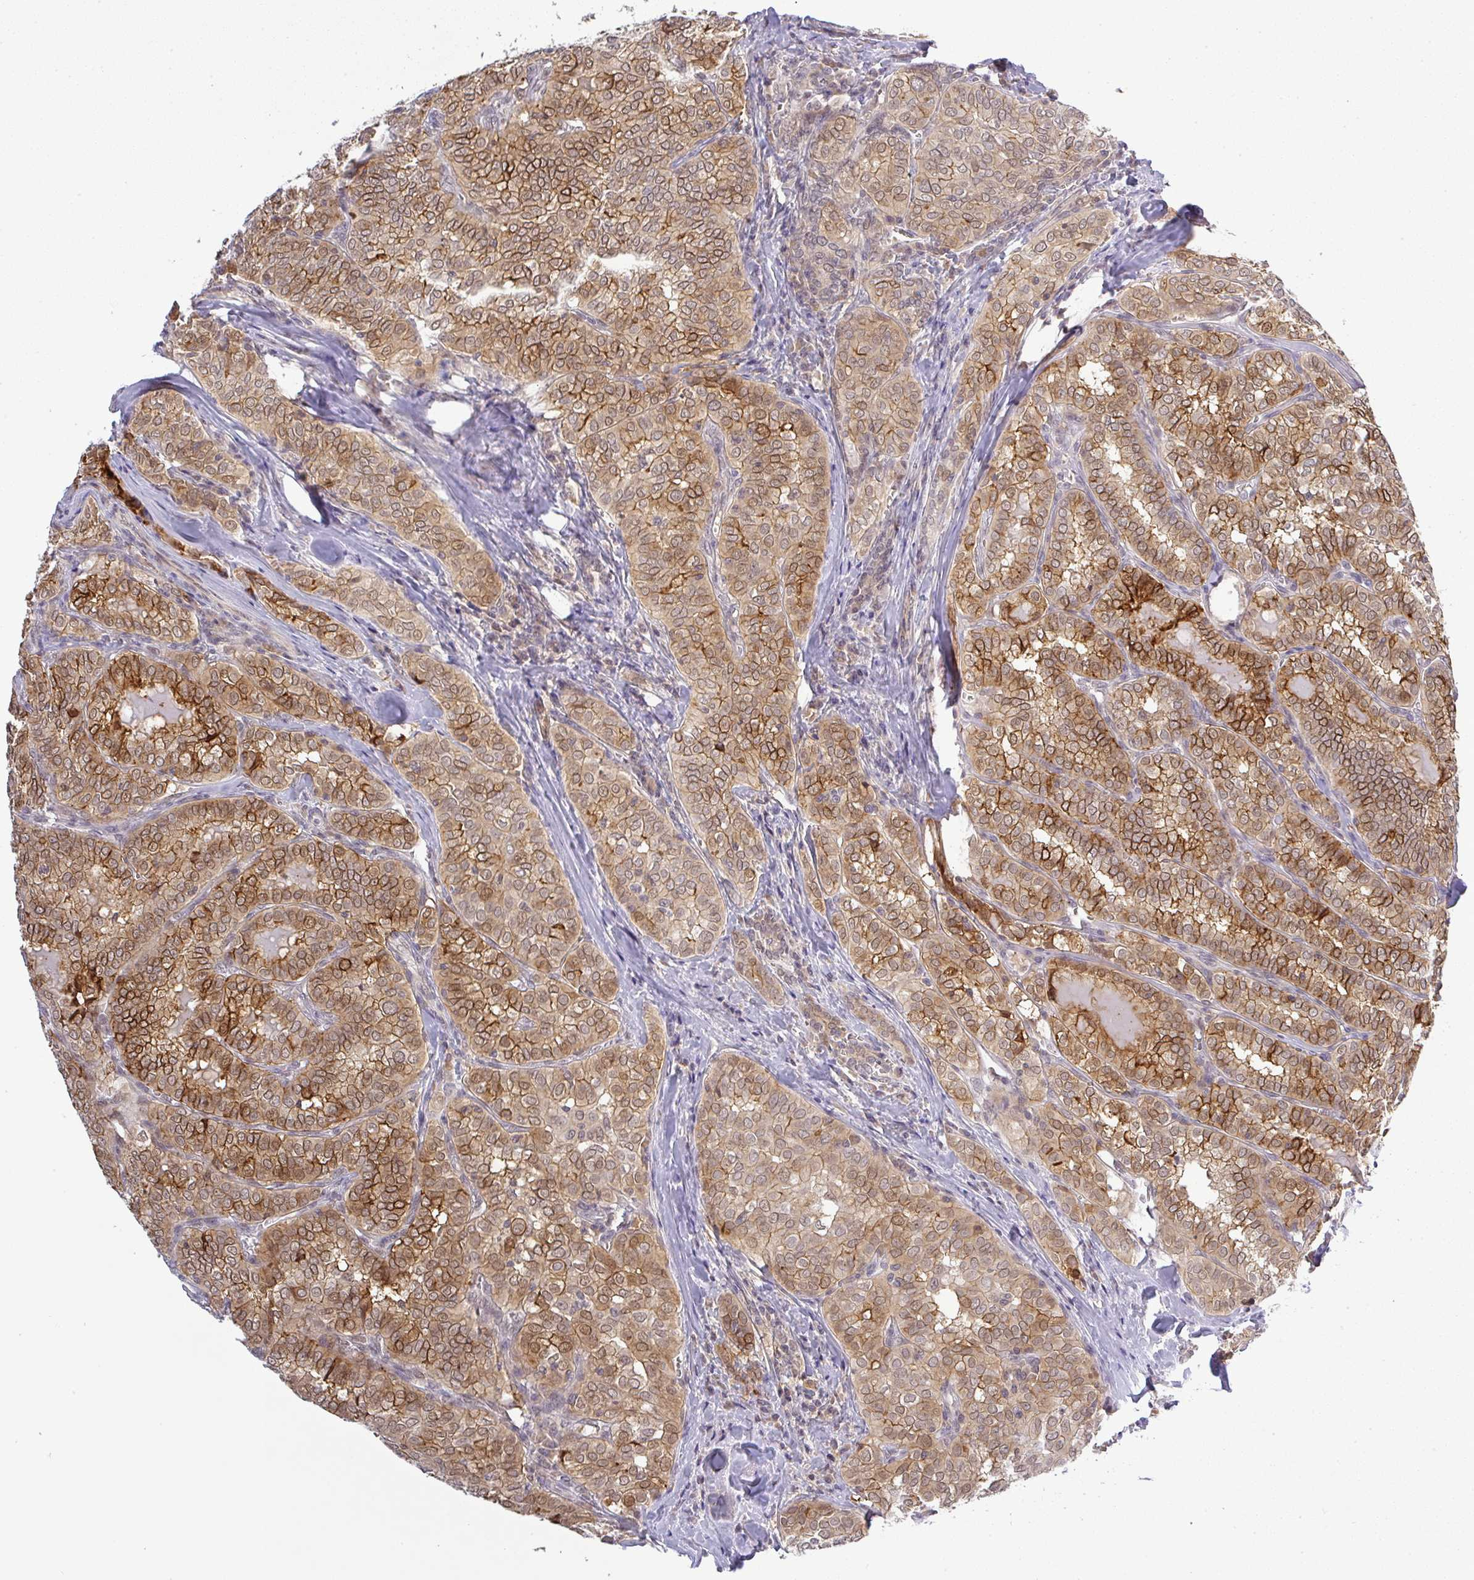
{"staining": {"intensity": "moderate", "quantity": ">75%", "location": "cytoplasmic/membranous,nuclear"}, "tissue": "thyroid cancer", "cell_type": "Tumor cells", "image_type": "cancer", "snomed": [{"axis": "morphology", "description": "Papillary adenocarcinoma, NOS"}, {"axis": "topography", "description": "Thyroid gland"}], "caption": "This micrograph demonstrates immunohistochemistry (IHC) staining of thyroid cancer, with medium moderate cytoplasmic/membranous and nuclear expression in about >75% of tumor cells.", "gene": "FAM153A", "patient": {"sex": "female", "age": 30}}